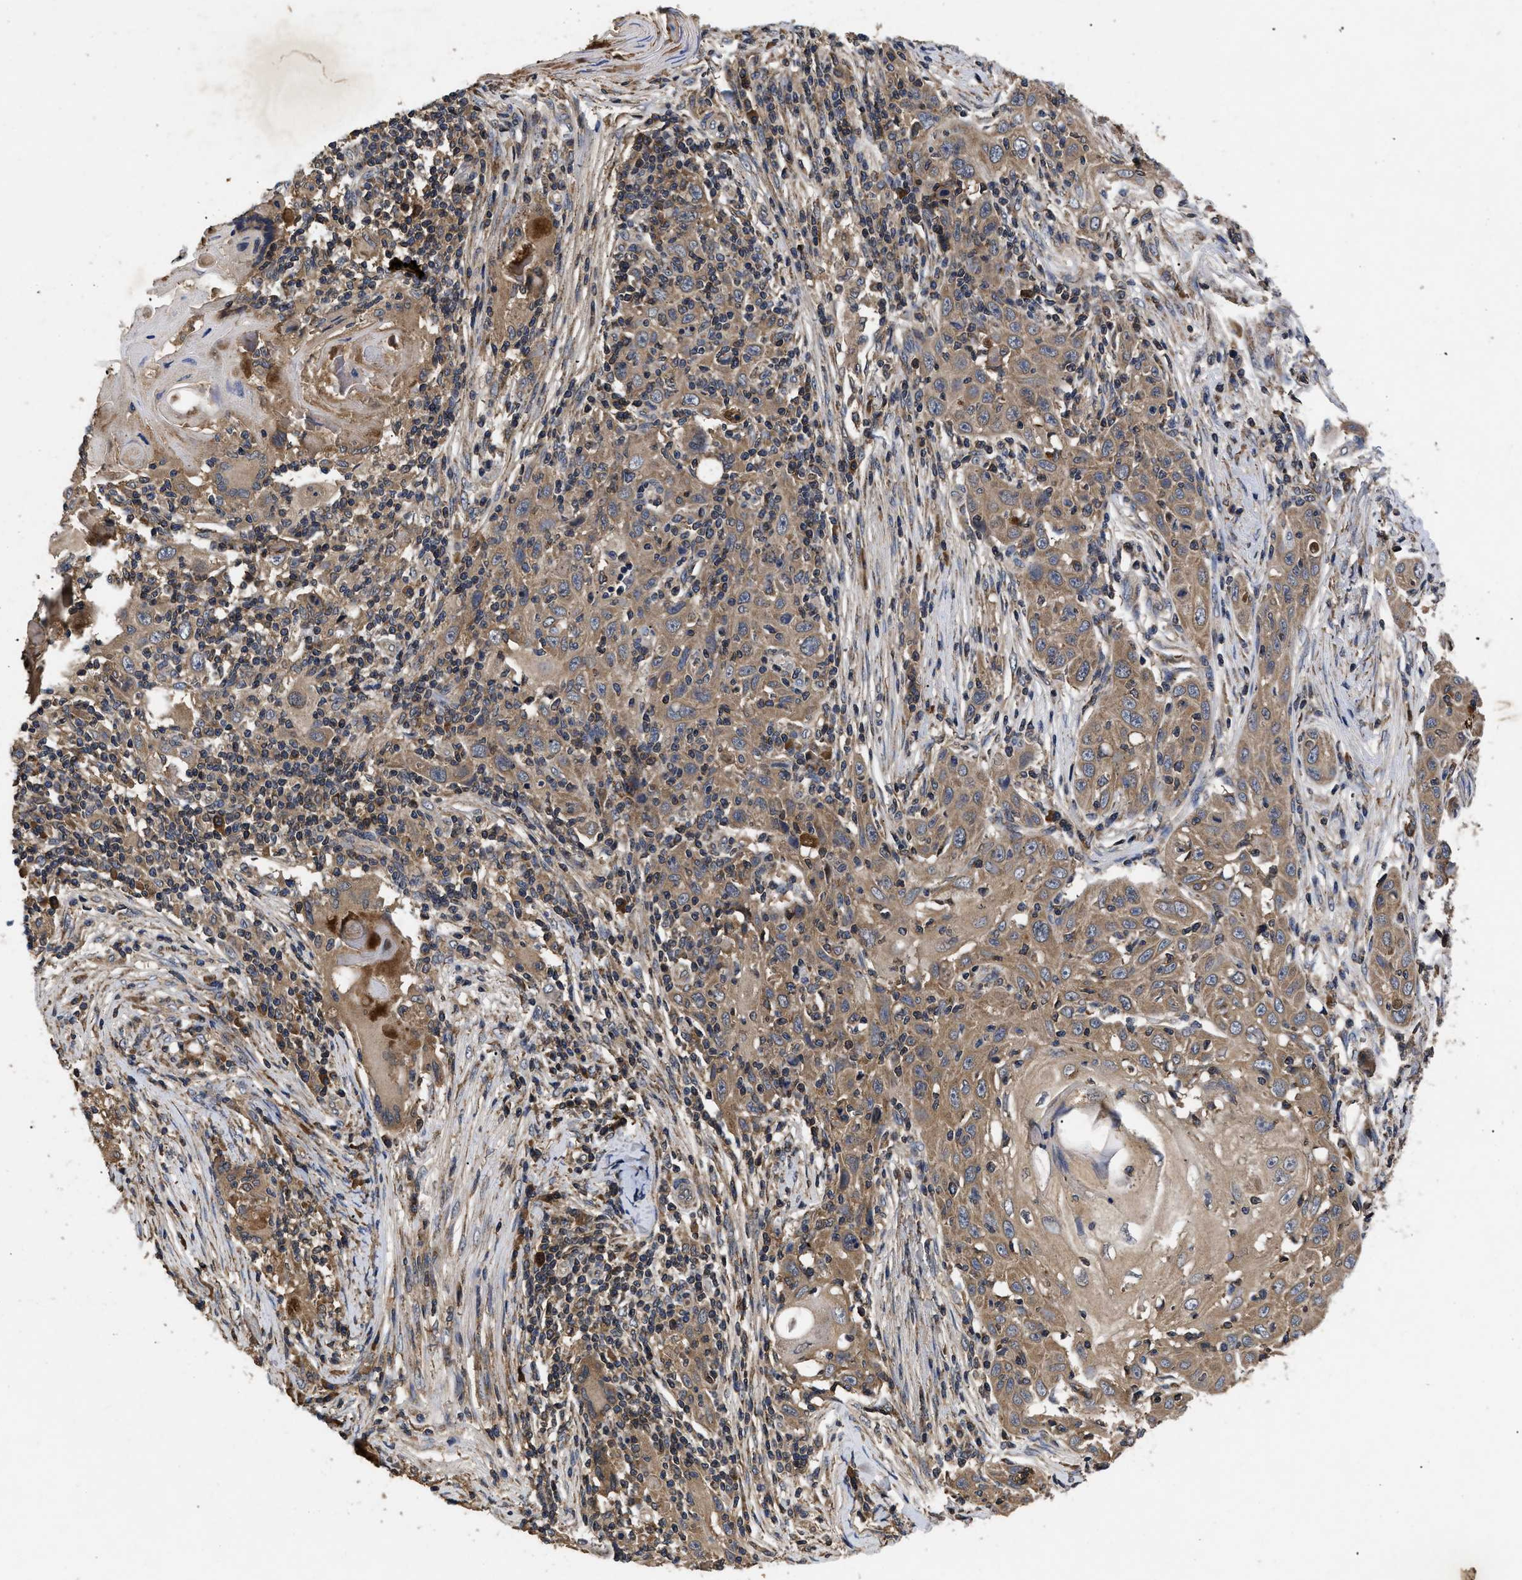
{"staining": {"intensity": "moderate", "quantity": ">75%", "location": "cytoplasmic/membranous"}, "tissue": "skin cancer", "cell_type": "Tumor cells", "image_type": "cancer", "snomed": [{"axis": "morphology", "description": "Squamous cell carcinoma, NOS"}, {"axis": "topography", "description": "Skin"}], "caption": "The micrograph reveals staining of skin cancer, revealing moderate cytoplasmic/membranous protein positivity (brown color) within tumor cells.", "gene": "LRRC3", "patient": {"sex": "female", "age": 88}}